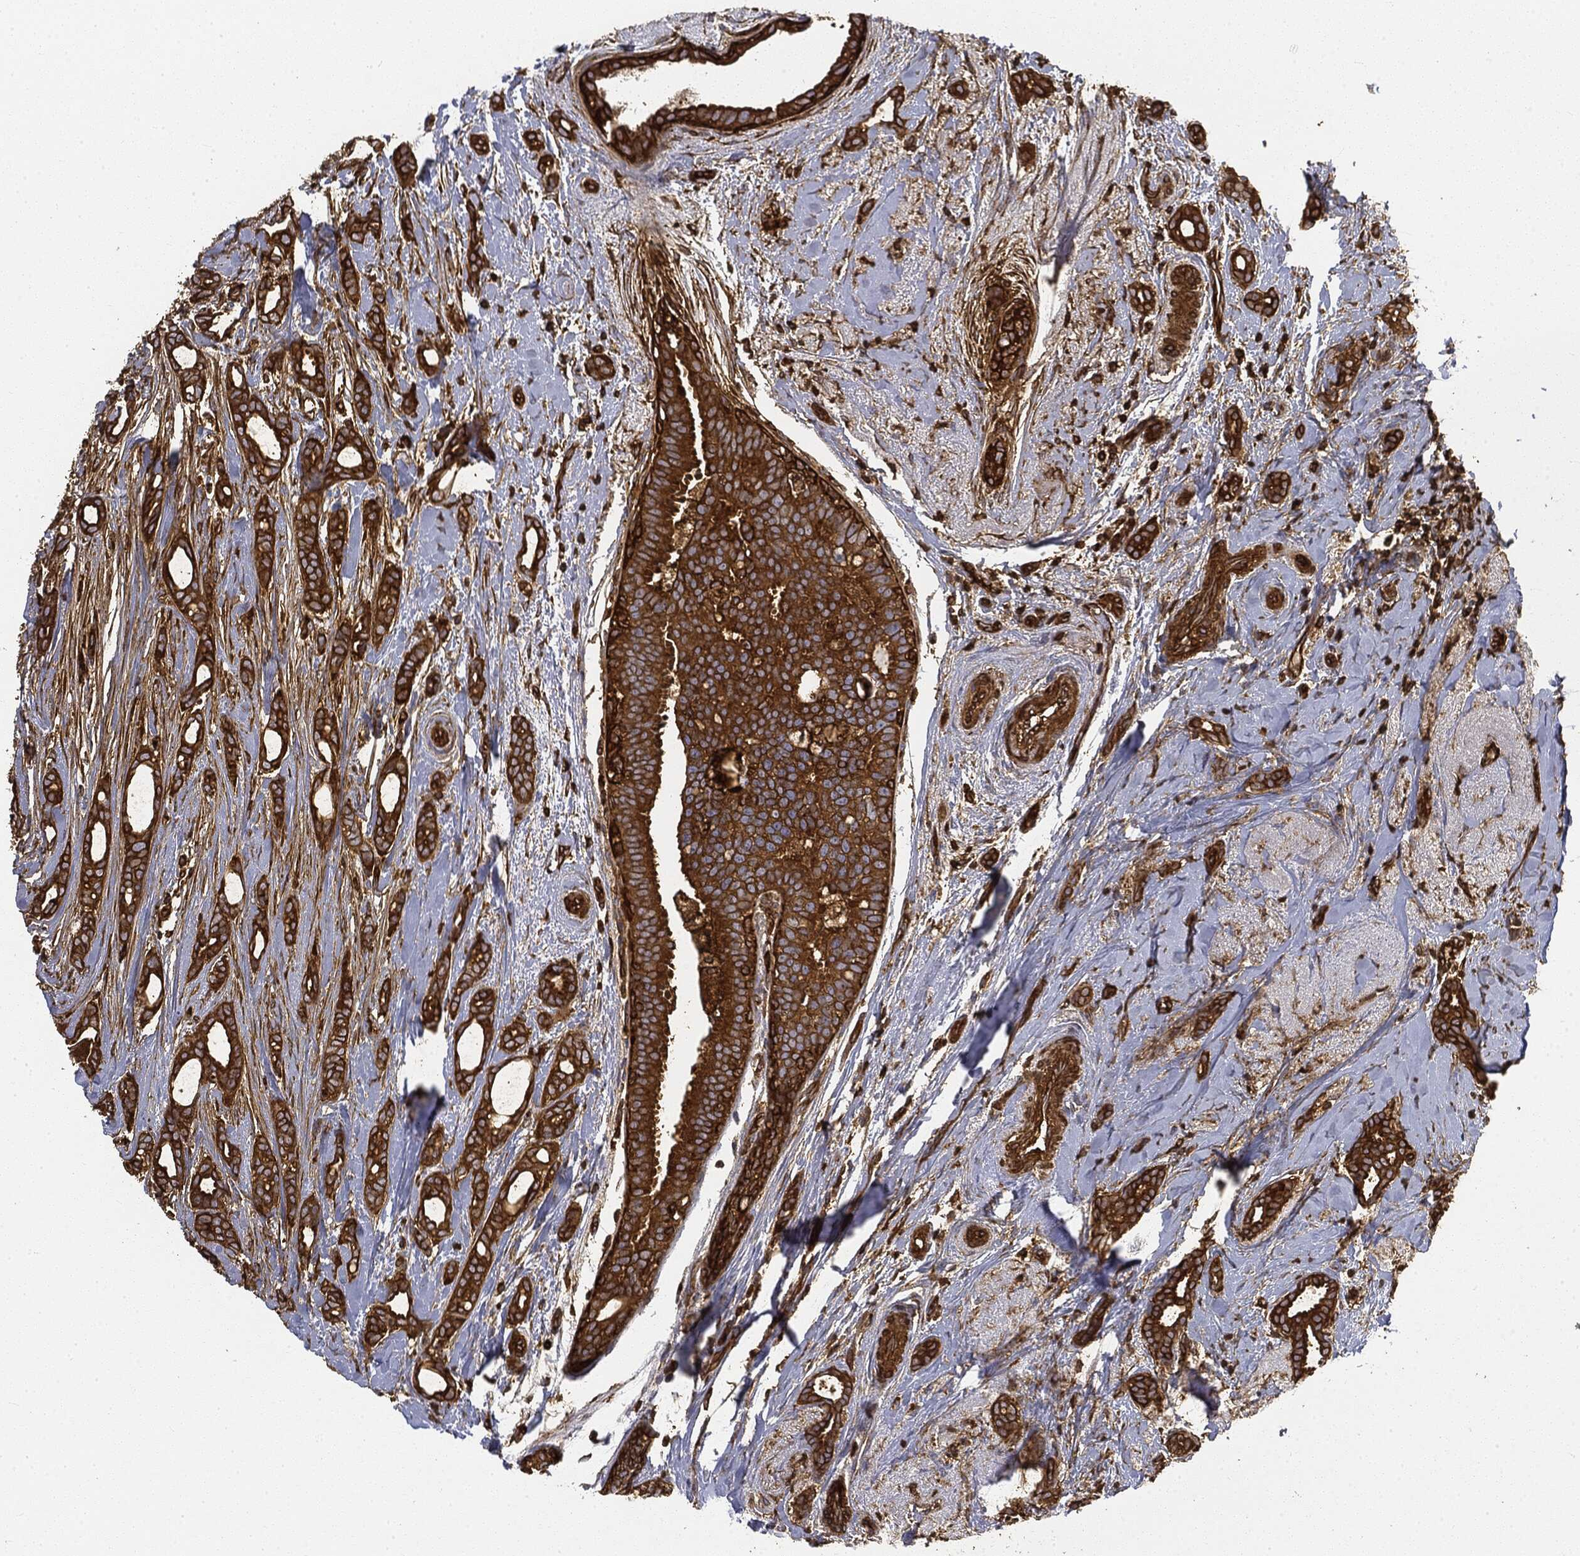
{"staining": {"intensity": "strong", "quantity": ">75%", "location": "cytoplasmic/membranous"}, "tissue": "breast cancer", "cell_type": "Tumor cells", "image_type": "cancer", "snomed": [{"axis": "morphology", "description": "Duct carcinoma"}, {"axis": "topography", "description": "Breast"}], "caption": "Immunohistochemical staining of breast intraductal carcinoma reveals high levels of strong cytoplasmic/membranous protein staining in approximately >75% of tumor cells.", "gene": "WDR1", "patient": {"sex": "female", "age": 51}}